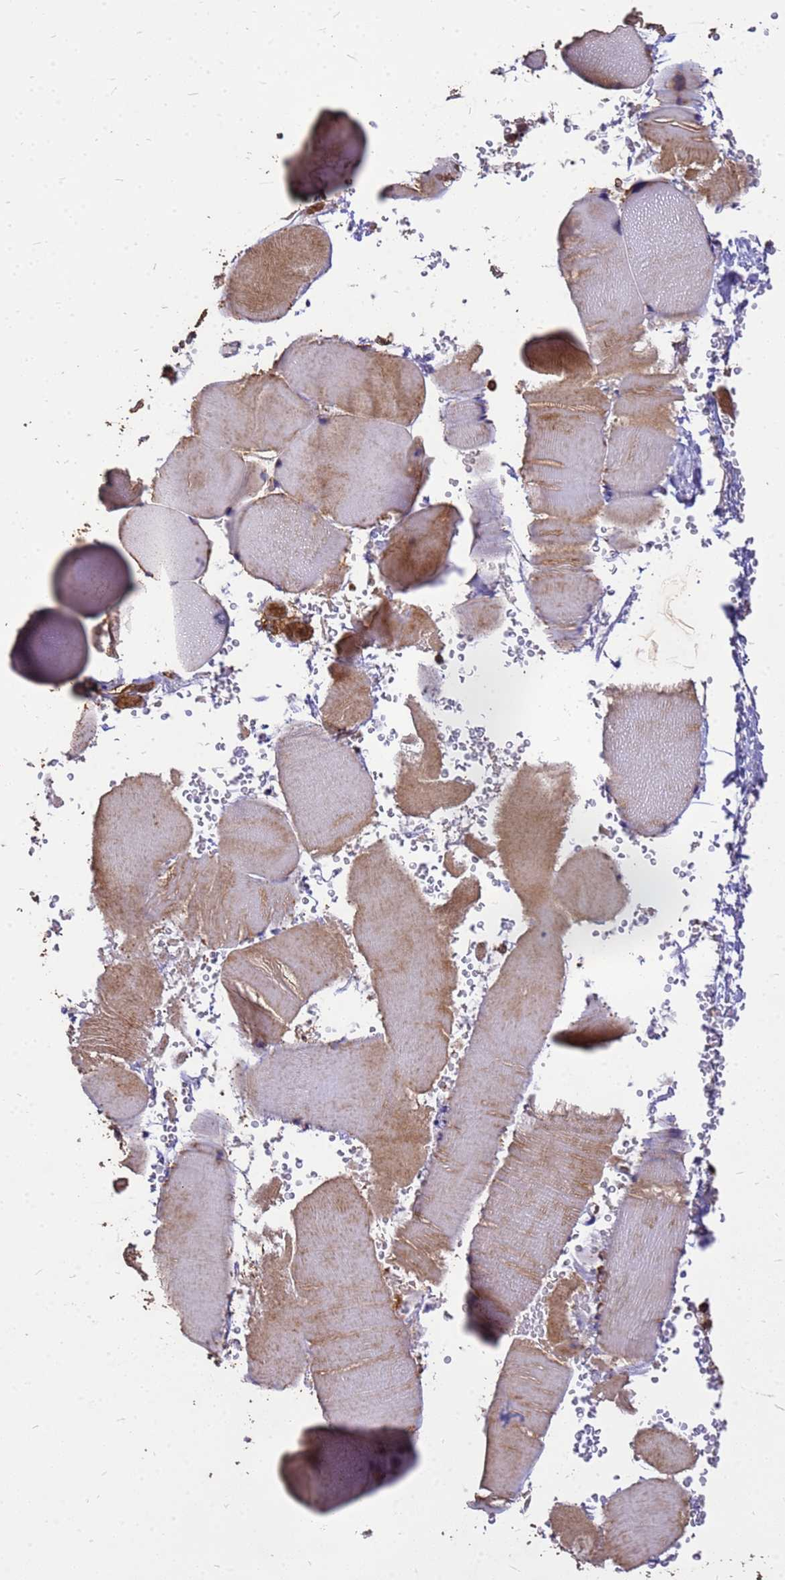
{"staining": {"intensity": "moderate", "quantity": "25%-75%", "location": "cytoplasmic/membranous"}, "tissue": "skeletal muscle", "cell_type": "Myocytes", "image_type": "normal", "snomed": [{"axis": "morphology", "description": "Normal tissue, NOS"}, {"axis": "topography", "description": "Skeletal muscle"}], "caption": "Protein analysis of normal skeletal muscle shows moderate cytoplasmic/membranous positivity in about 25%-75% of myocytes.", "gene": "ZNF618", "patient": {"sex": "male", "age": 62}}